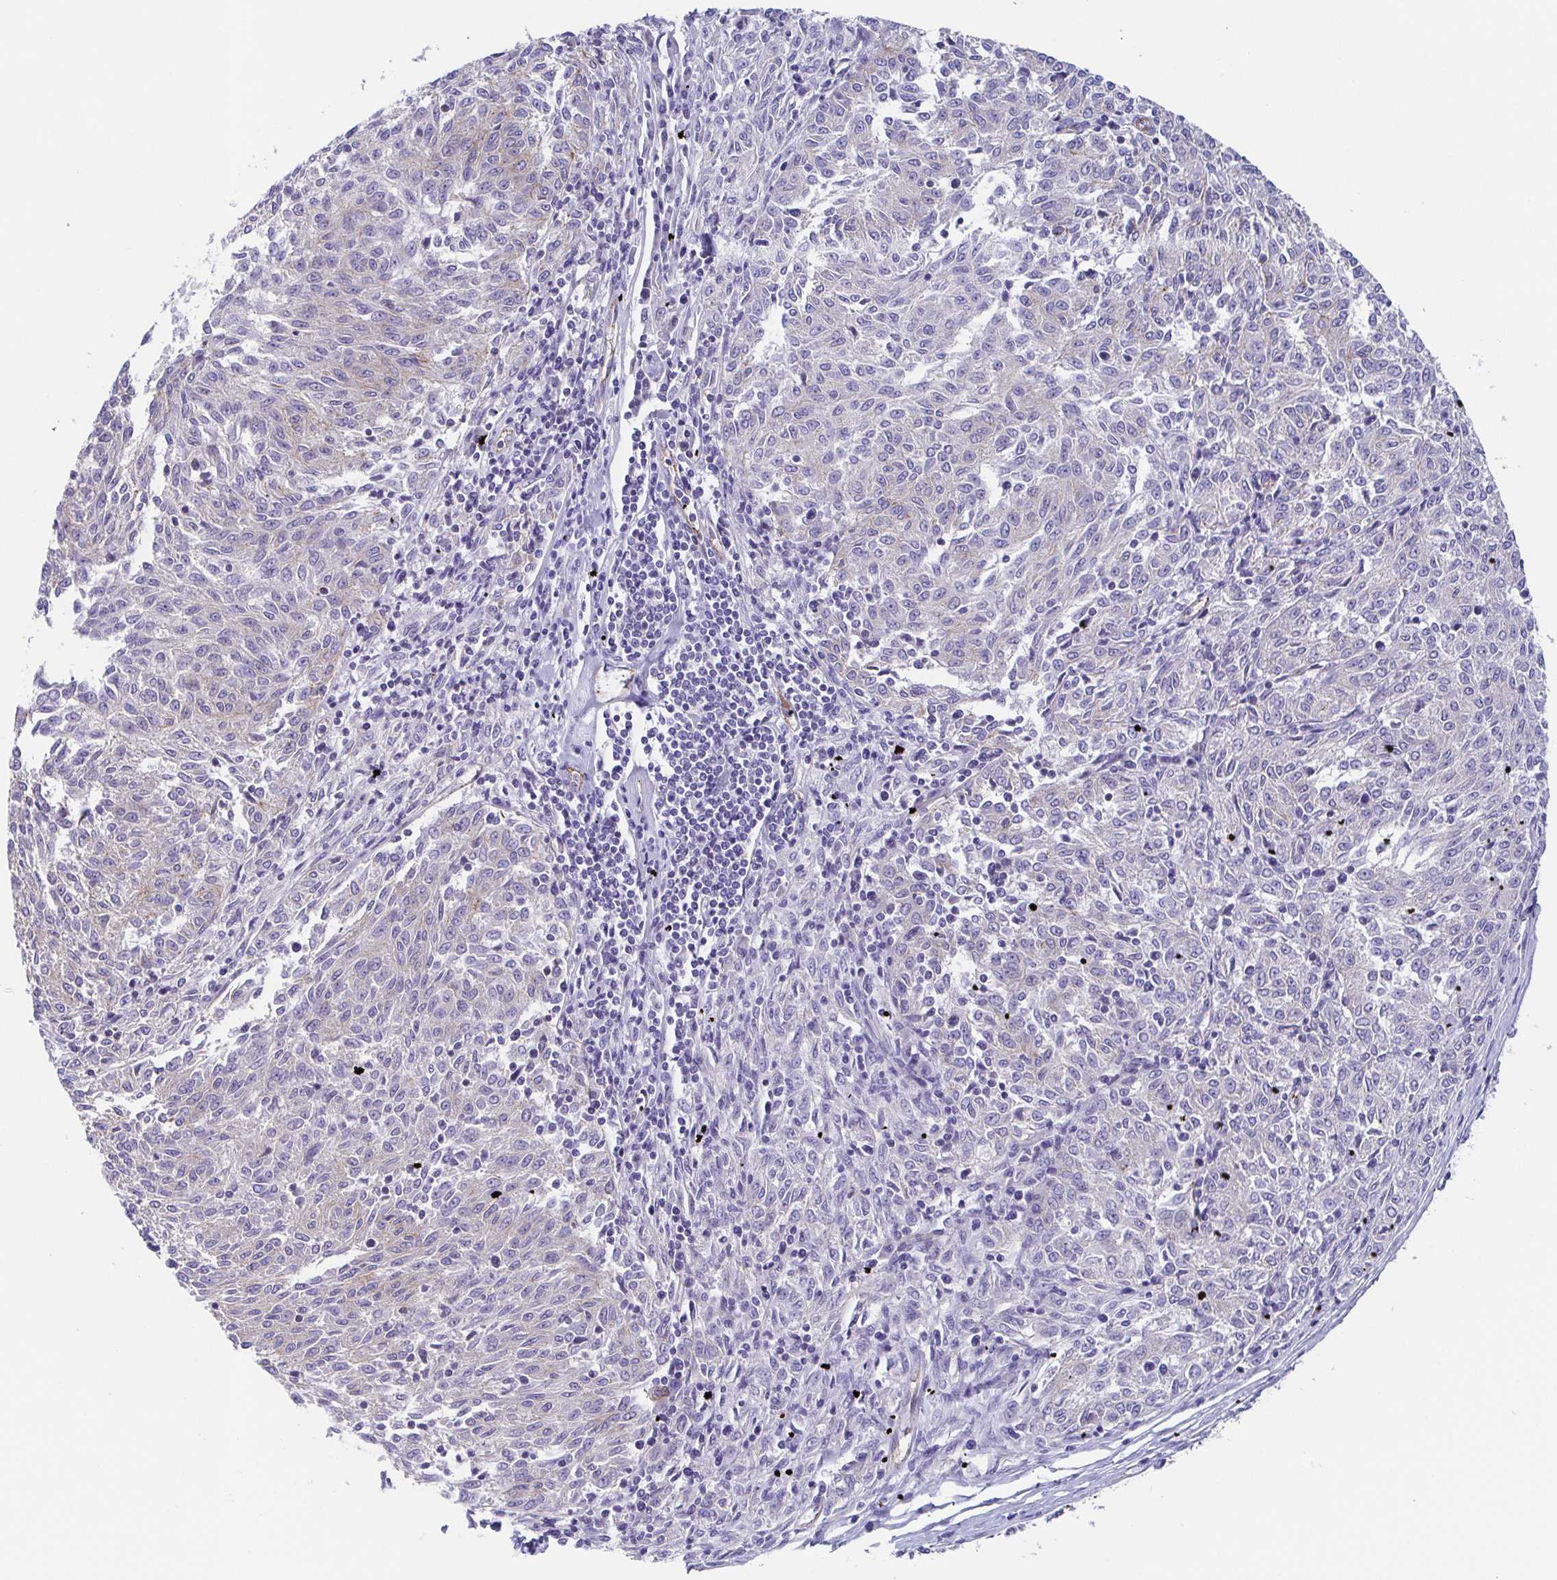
{"staining": {"intensity": "negative", "quantity": "none", "location": "none"}, "tissue": "melanoma", "cell_type": "Tumor cells", "image_type": "cancer", "snomed": [{"axis": "morphology", "description": "Malignant melanoma, NOS"}, {"axis": "topography", "description": "Skin"}], "caption": "DAB immunohistochemical staining of malignant melanoma demonstrates no significant positivity in tumor cells.", "gene": "TRAM2", "patient": {"sex": "female", "age": 72}}